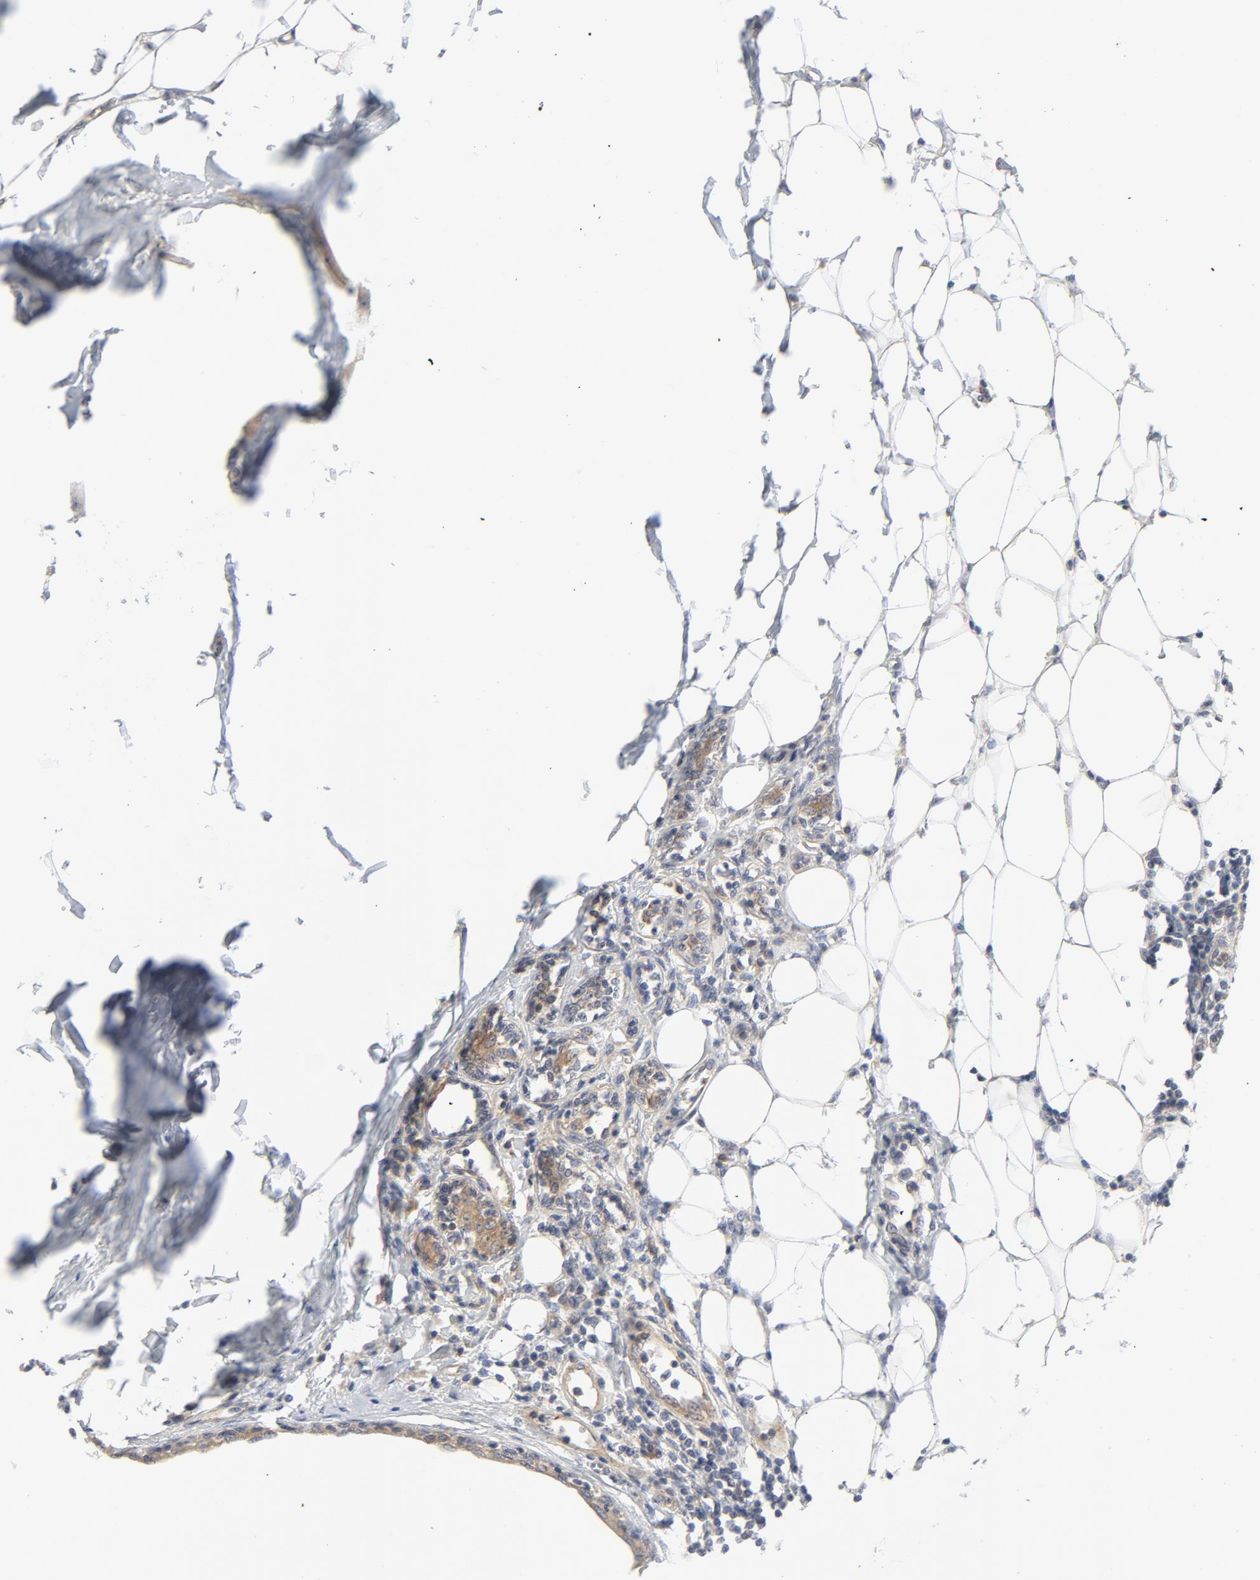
{"staining": {"intensity": "moderate", "quantity": ">75%", "location": "cytoplasmic/membranous"}, "tissue": "breast cancer", "cell_type": "Tumor cells", "image_type": "cancer", "snomed": [{"axis": "morphology", "description": "Duct carcinoma"}, {"axis": "topography", "description": "Breast"}], "caption": "Tumor cells display medium levels of moderate cytoplasmic/membranous staining in approximately >75% of cells in breast invasive ductal carcinoma.", "gene": "BAD", "patient": {"sex": "female", "age": 40}}